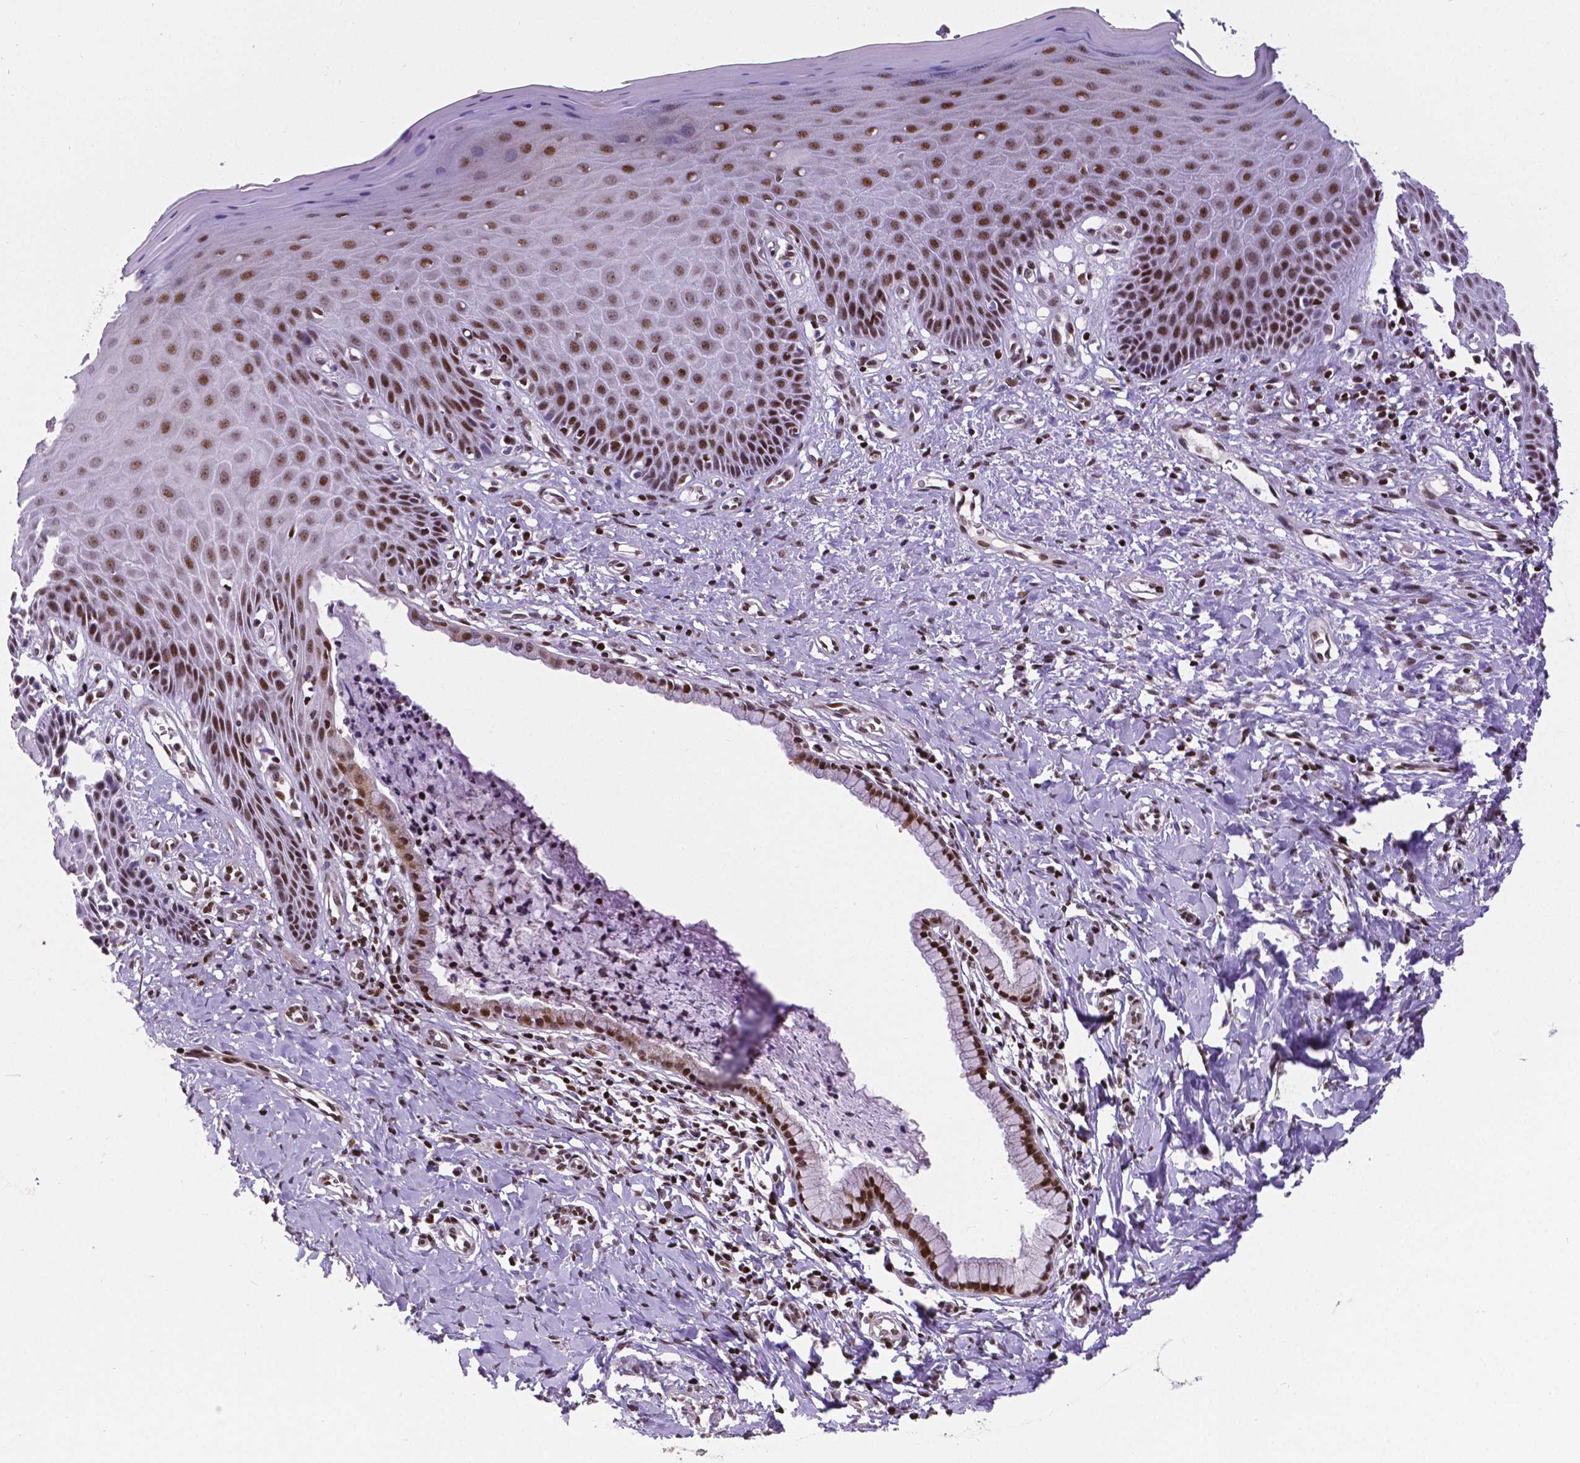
{"staining": {"intensity": "moderate", "quantity": ">75%", "location": "nuclear"}, "tissue": "vagina", "cell_type": "Squamous epithelial cells", "image_type": "normal", "snomed": [{"axis": "morphology", "description": "Normal tissue, NOS"}, {"axis": "topography", "description": "Vagina"}], "caption": "IHC (DAB (3,3'-diaminobenzidine)) staining of normal human vagina exhibits moderate nuclear protein staining in approximately >75% of squamous epithelial cells.", "gene": "CTCF", "patient": {"sex": "female", "age": 83}}